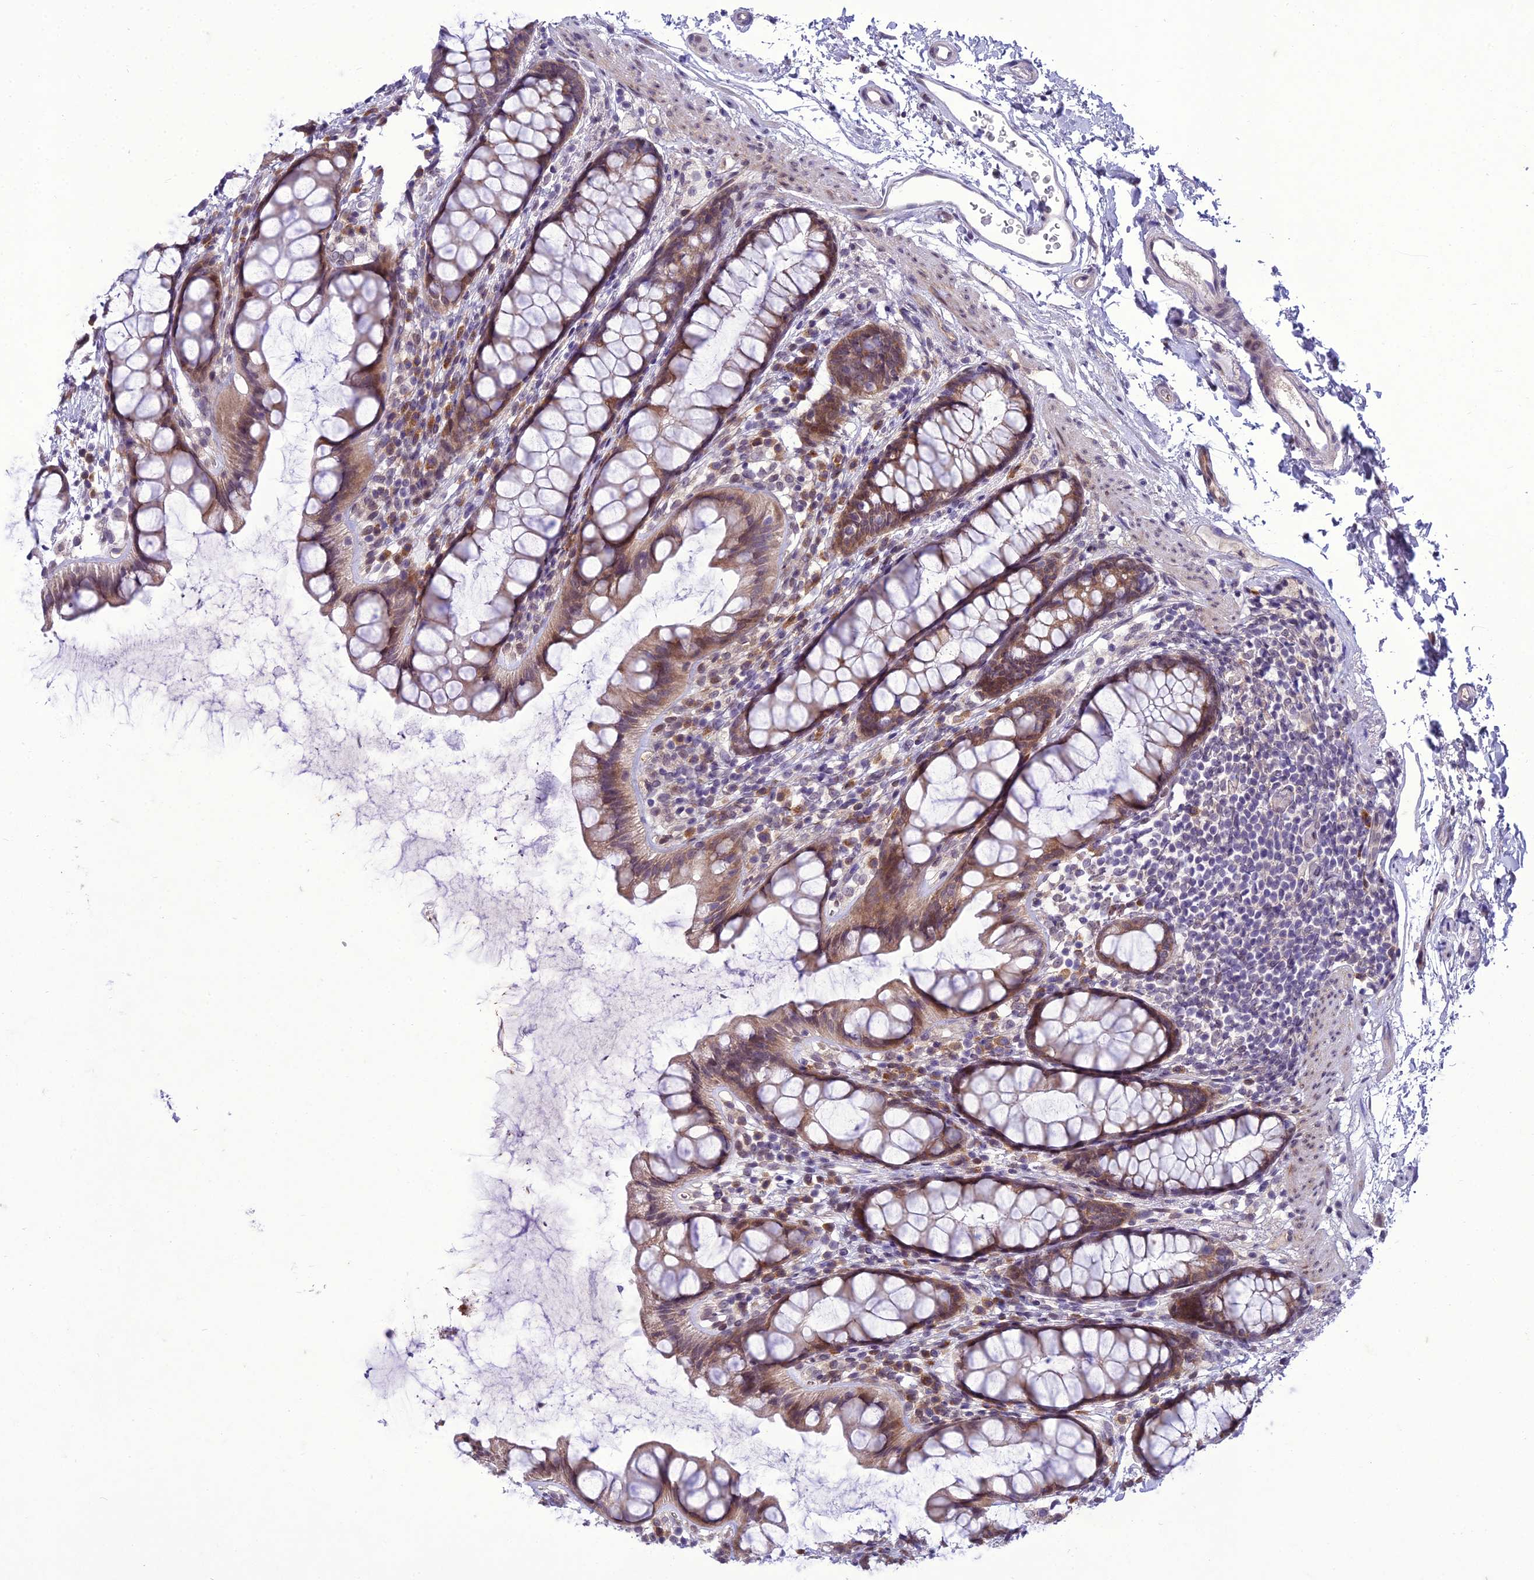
{"staining": {"intensity": "moderate", "quantity": ">75%", "location": "cytoplasmic/membranous"}, "tissue": "rectum", "cell_type": "Glandular cells", "image_type": "normal", "snomed": [{"axis": "morphology", "description": "Normal tissue, NOS"}, {"axis": "topography", "description": "Rectum"}], "caption": "Immunohistochemistry of normal rectum shows medium levels of moderate cytoplasmic/membranous positivity in approximately >75% of glandular cells. (IHC, brightfield microscopy, high magnification).", "gene": "NEURL2", "patient": {"sex": "female", "age": 65}}